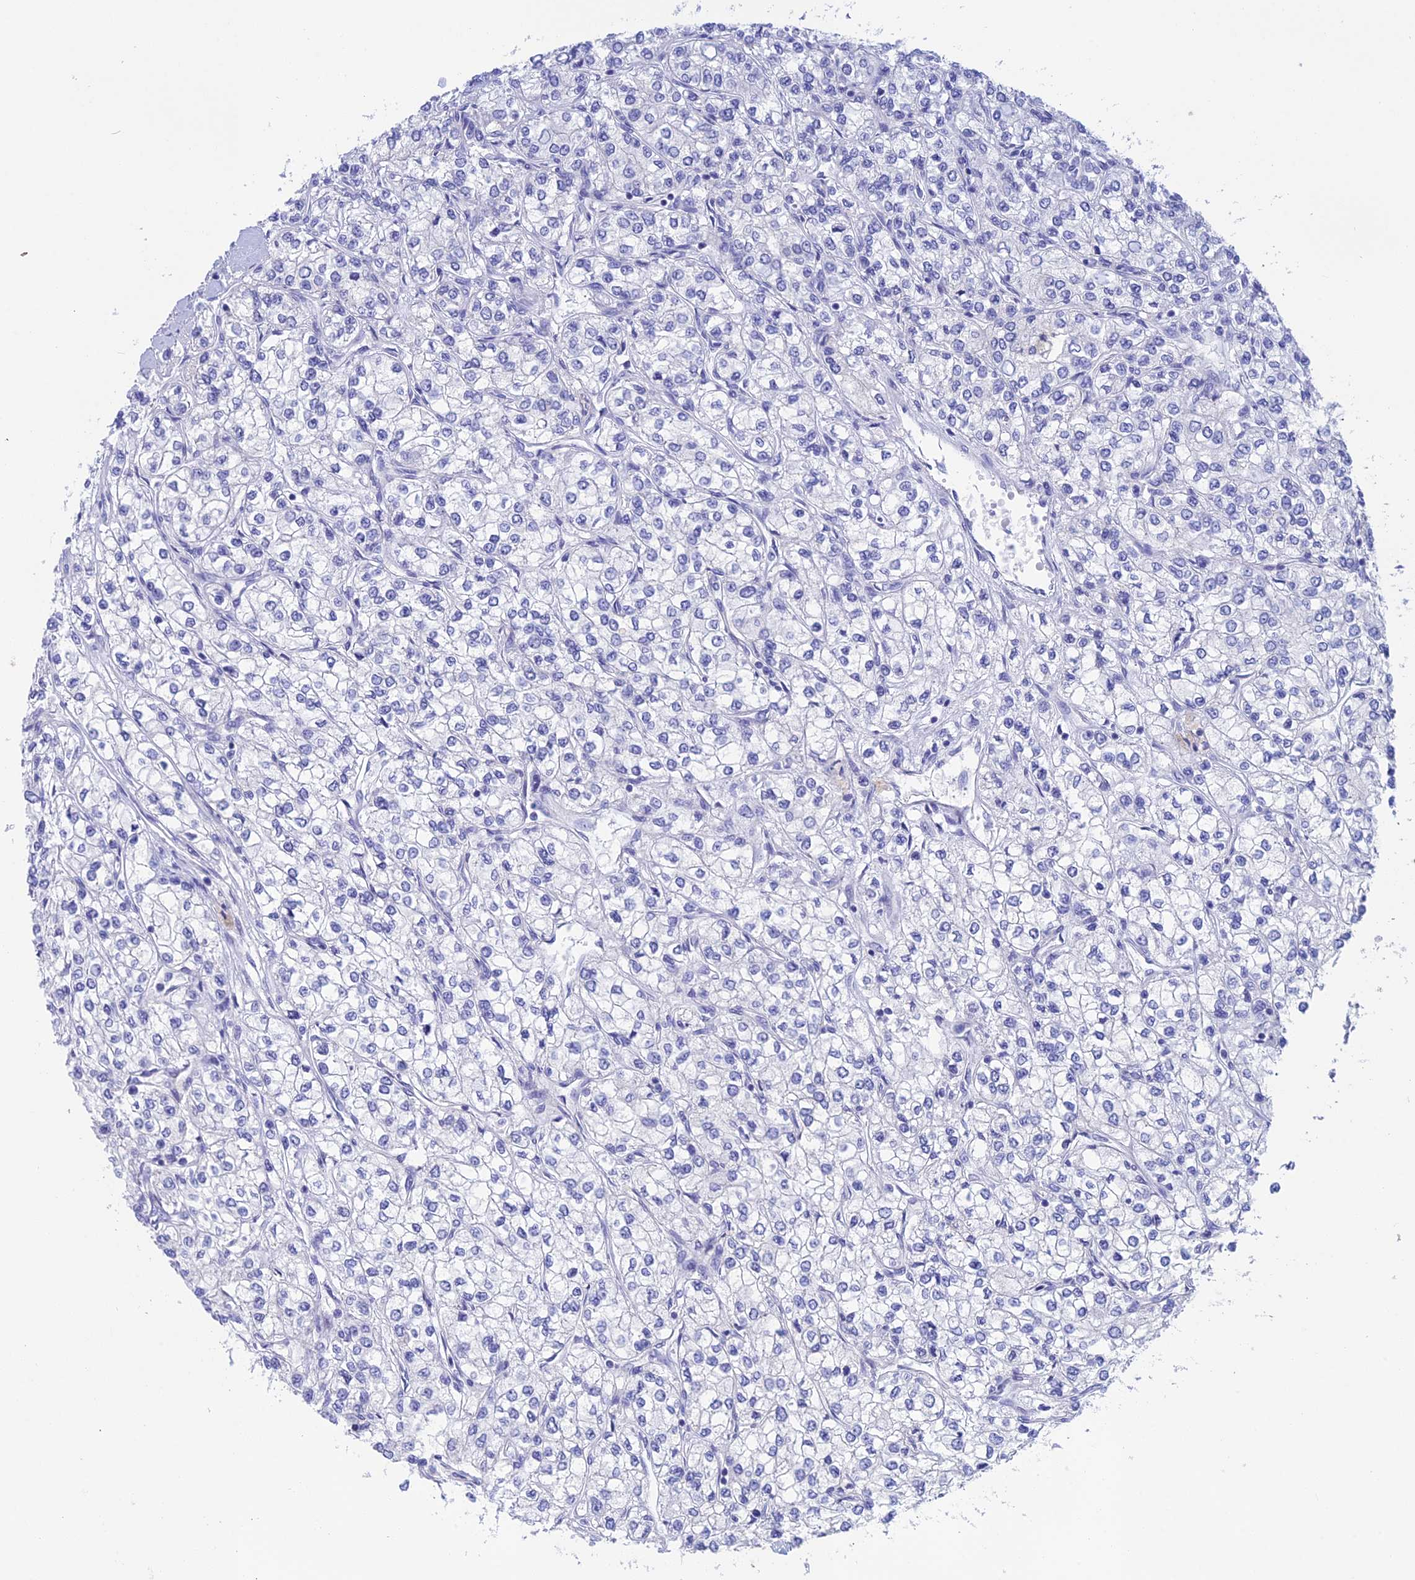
{"staining": {"intensity": "negative", "quantity": "none", "location": "none"}, "tissue": "renal cancer", "cell_type": "Tumor cells", "image_type": "cancer", "snomed": [{"axis": "morphology", "description": "Adenocarcinoma, NOS"}, {"axis": "topography", "description": "Kidney"}], "caption": "Image shows no protein positivity in tumor cells of renal adenocarcinoma tissue.", "gene": "BTBD19", "patient": {"sex": "male", "age": 80}}